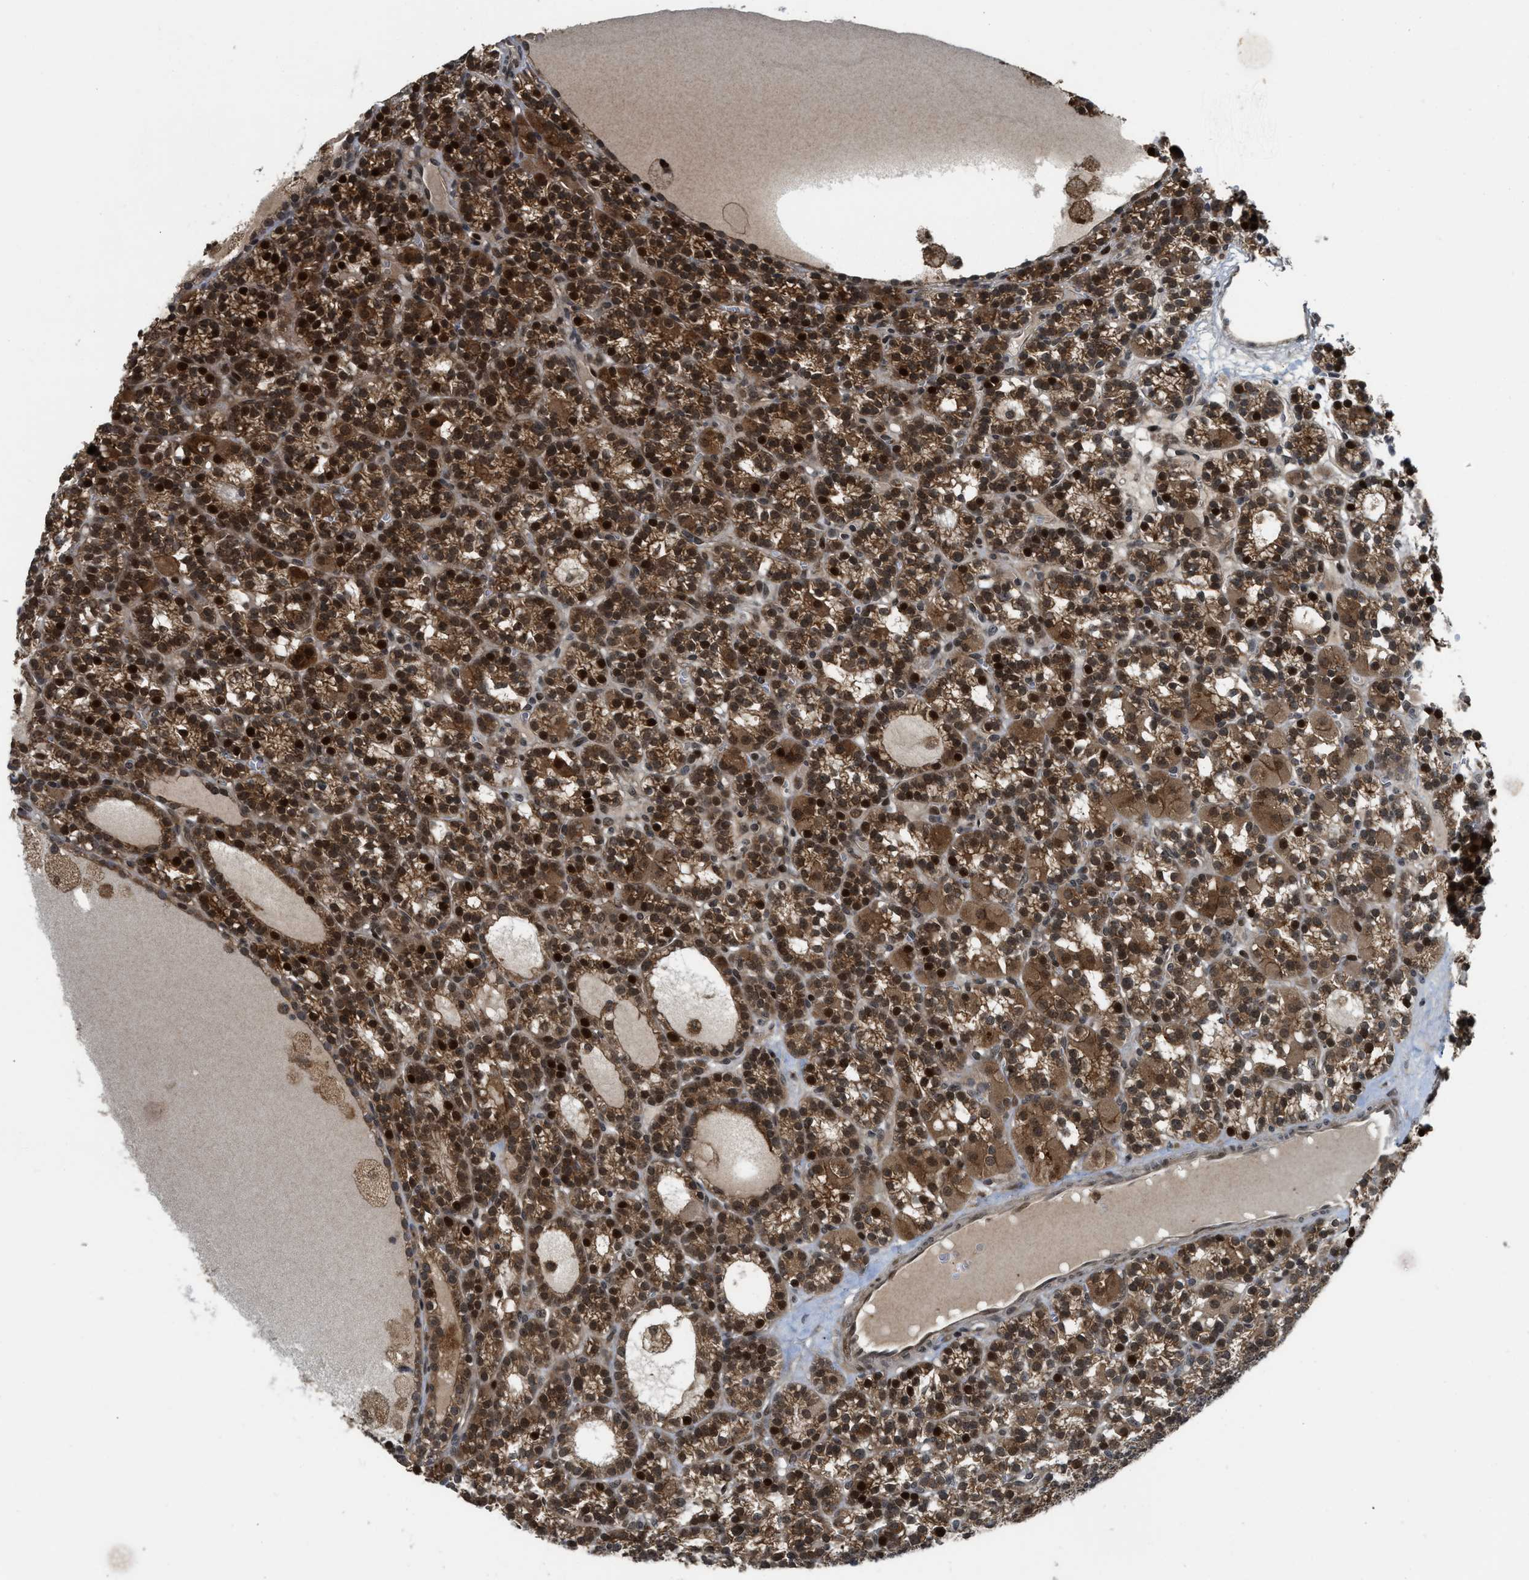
{"staining": {"intensity": "strong", "quantity": ">75%", "location": "cytoplasmic/membranous,nuclear"}, "tissue": "parathyroid gland", "cell_type": "Glandular cells", "image_type": "normal", "snomed": [{"axis": "morphology", "description": "Normal tissue, NOS"}, {"axis": "morphology", "description": "Adenoma, NOS"}, {"axis": "topography", "description": "Parathyroid gland"}], "caption": "IHC micrograph of normal human parathyroid gland stained for a protein (brown), which exhibits high levels of strong cytoplasmic/membranous,nuclear staining in about >75% of glandular cells.", "gene": "DNAJC28", "patient": {"sex": "female", "age": 58}}